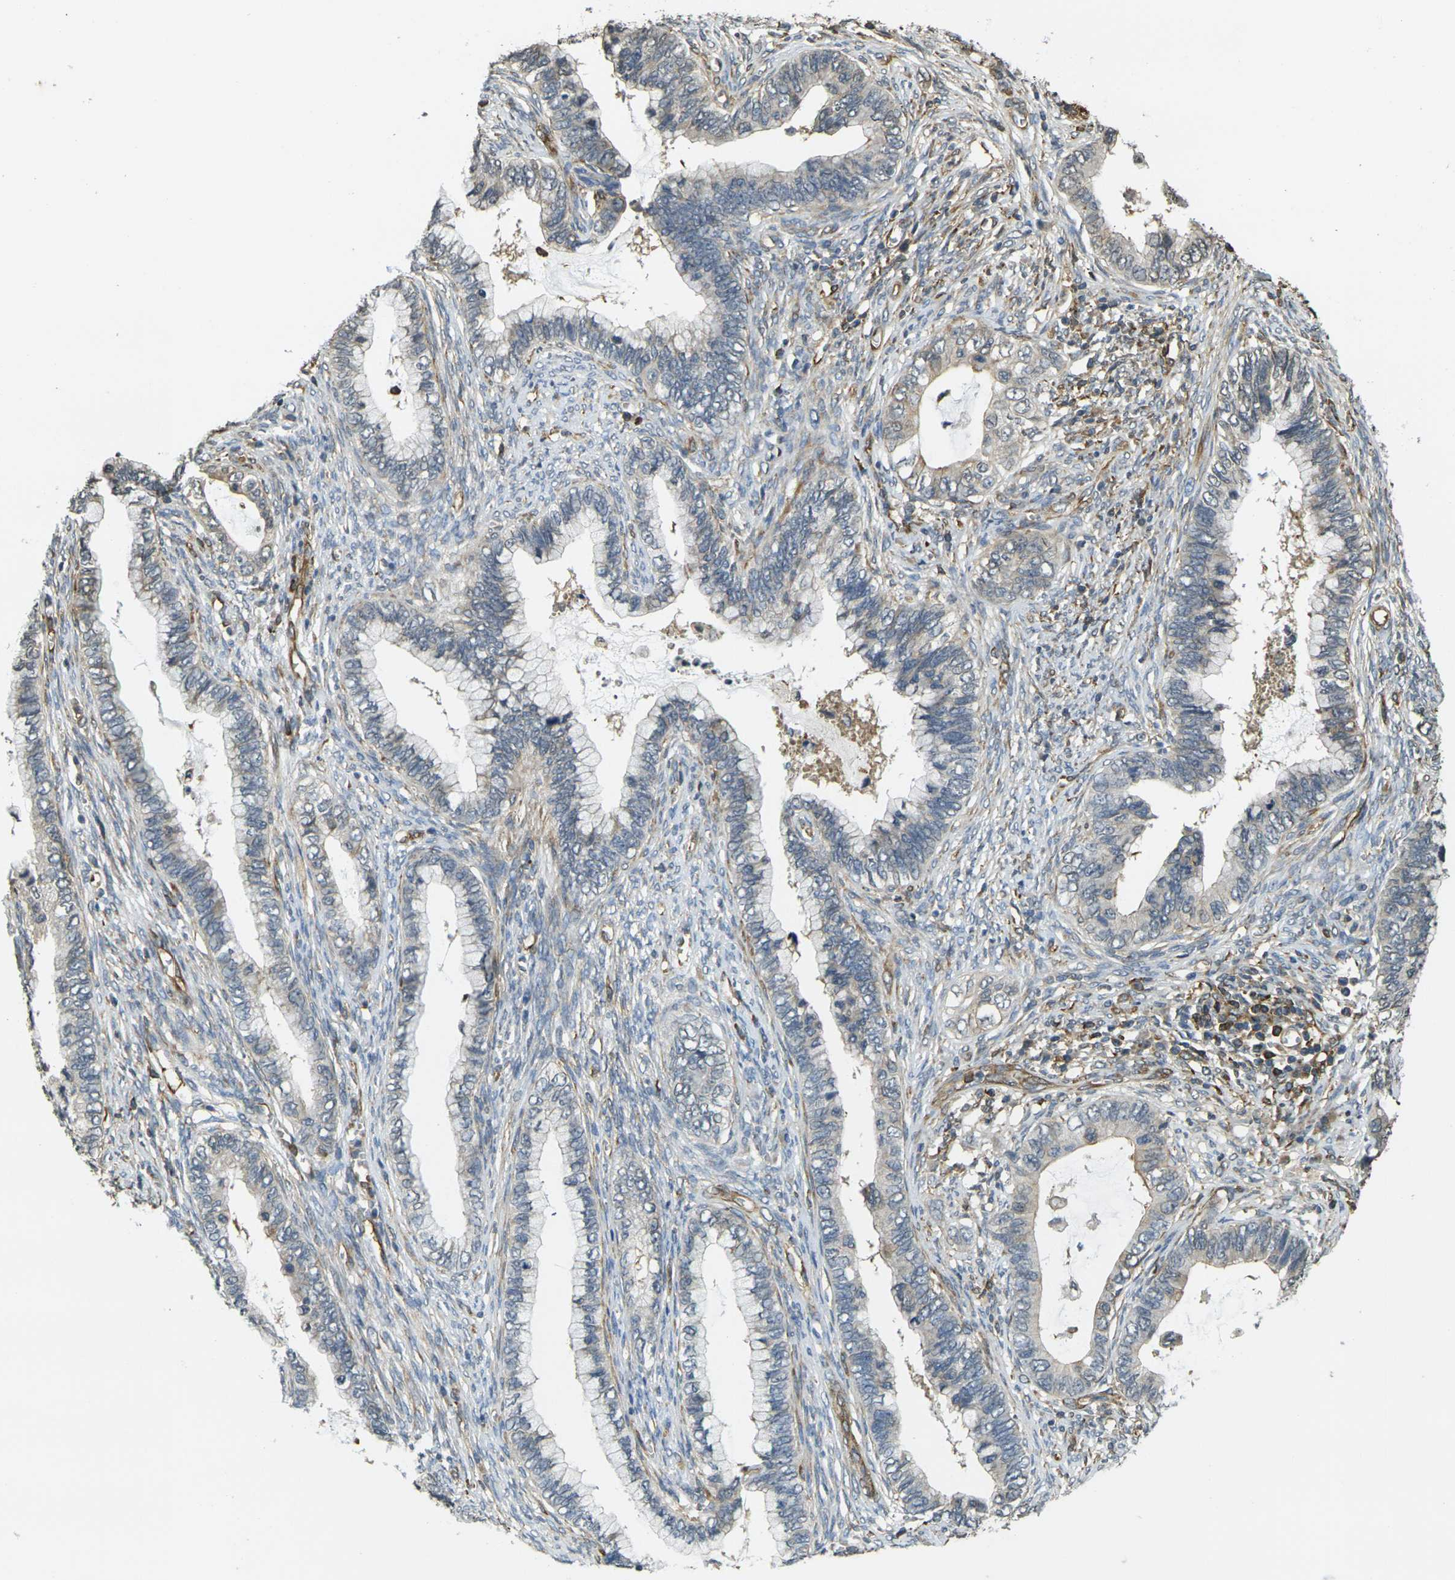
{"staining": {"intensity": "negative", "quantity": "none", "location": "none"}, "tissue": "cervical cancer", "cell_type": "Tumor cells", "image_type": "cancer", "snomed": [{"axis": "morphology", "description": "Adenocarcinoma, NOS"}, {"axis": "topography", "description": "Cervix"}], "caption": "Immunohistochemistry (IHC) photomicrograph of adenocarcinoma (cervical) stained for a protein (brown), which reveals no positivity in tumor cells.", "gene": "CAST", "patient": {"sex": "female", "age": 44}}